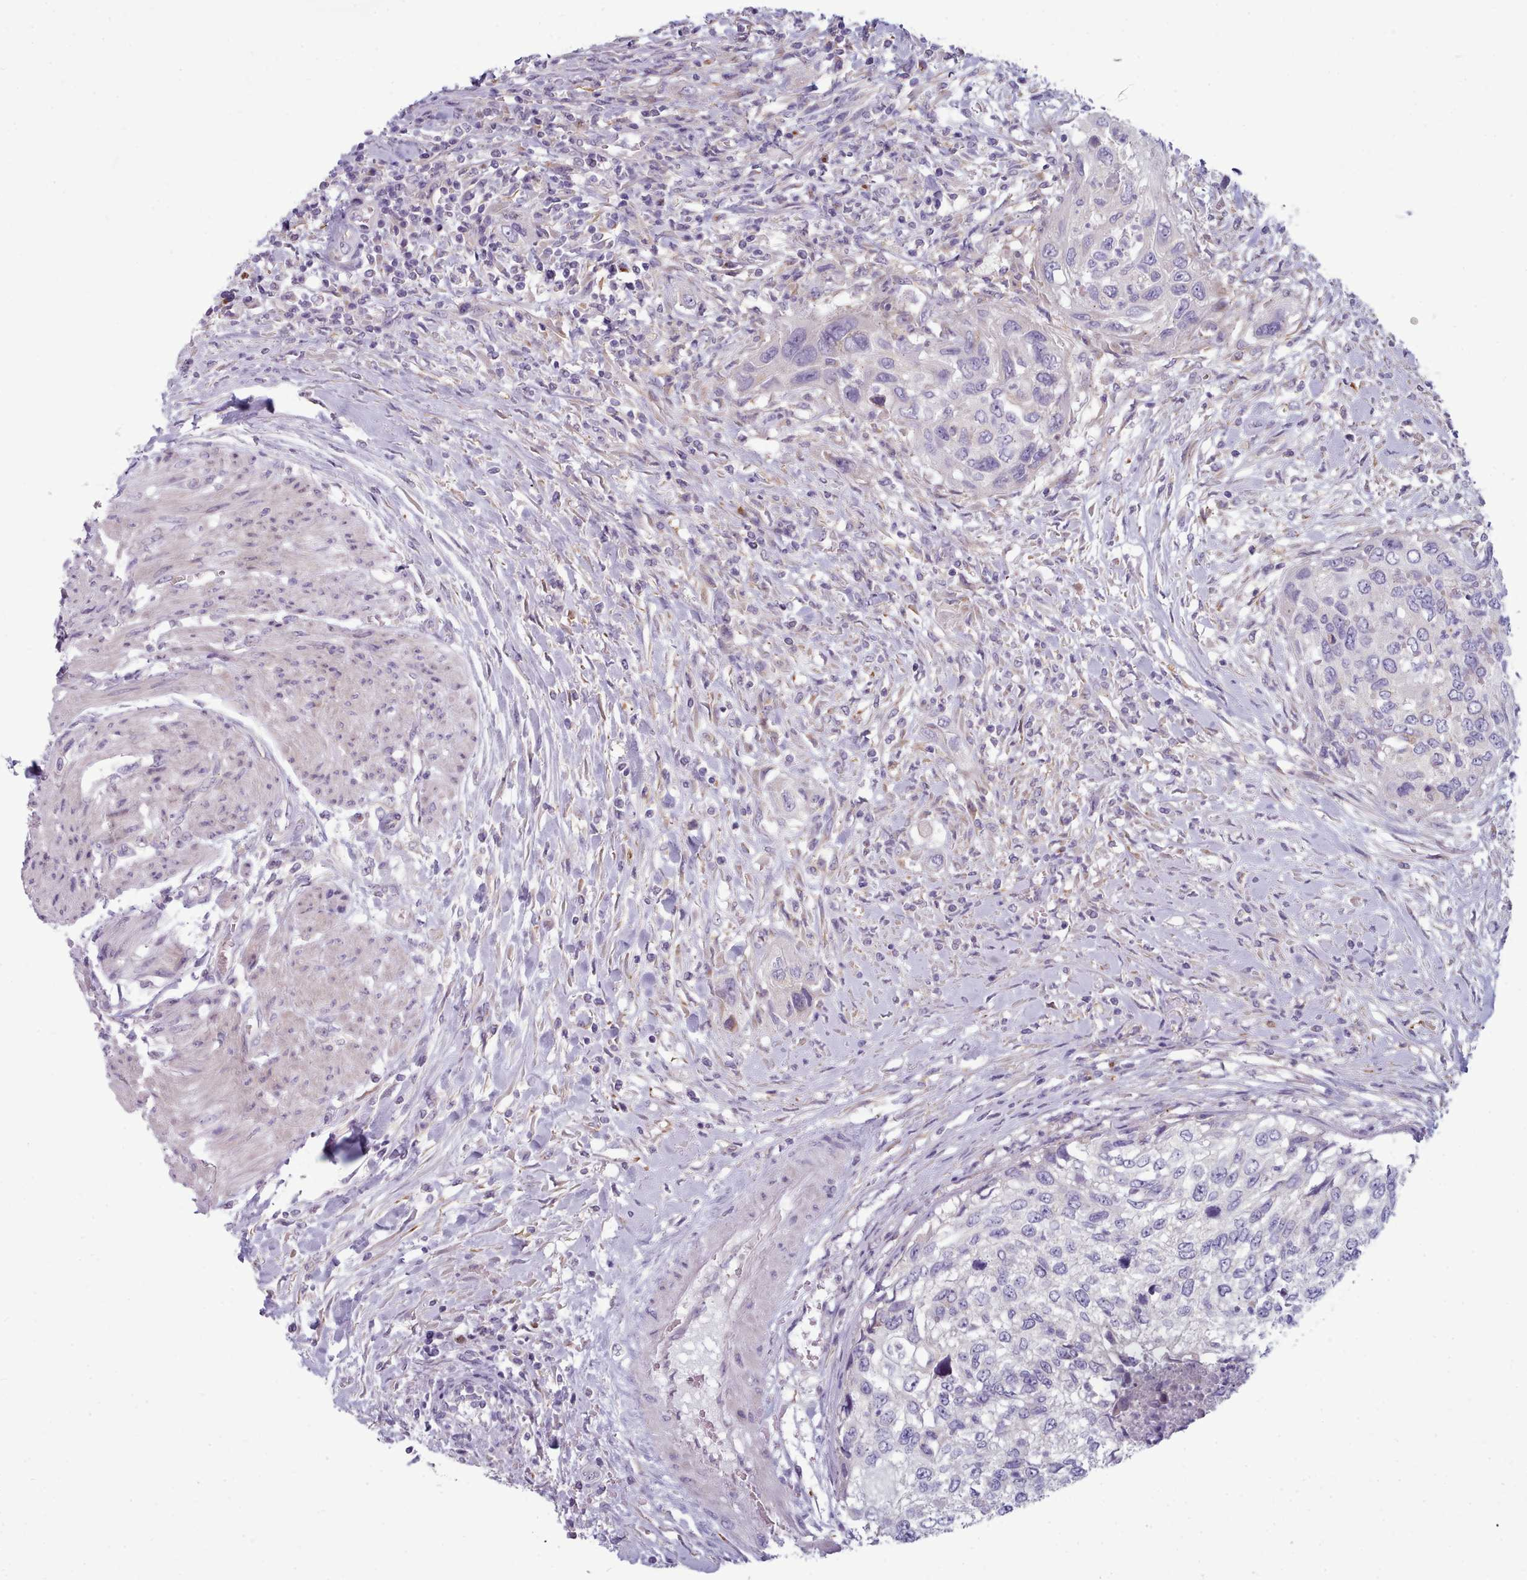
{"staining": {"intensity": "negative", "quantity": "none", "location": "none"}, "tissue": "urothelial cancer", "cell_type": "Tumor cells", "image_type": "cancer", "snomed": [{"axis": "morphology", "description": "Urothelial carcinoma, High grade"}, {"axis": "topography", "description": "Urinary bladder"}], "caption": "This micrograph is of urothelial carcinoma (high-grade) stained with immunohistochemistry to label a protein in brown with the nuclei are counter-stained blue. There is no staining in tumor cells.", "gene": "MYRFL", "patient": {"sex": "female", "age": 60}}